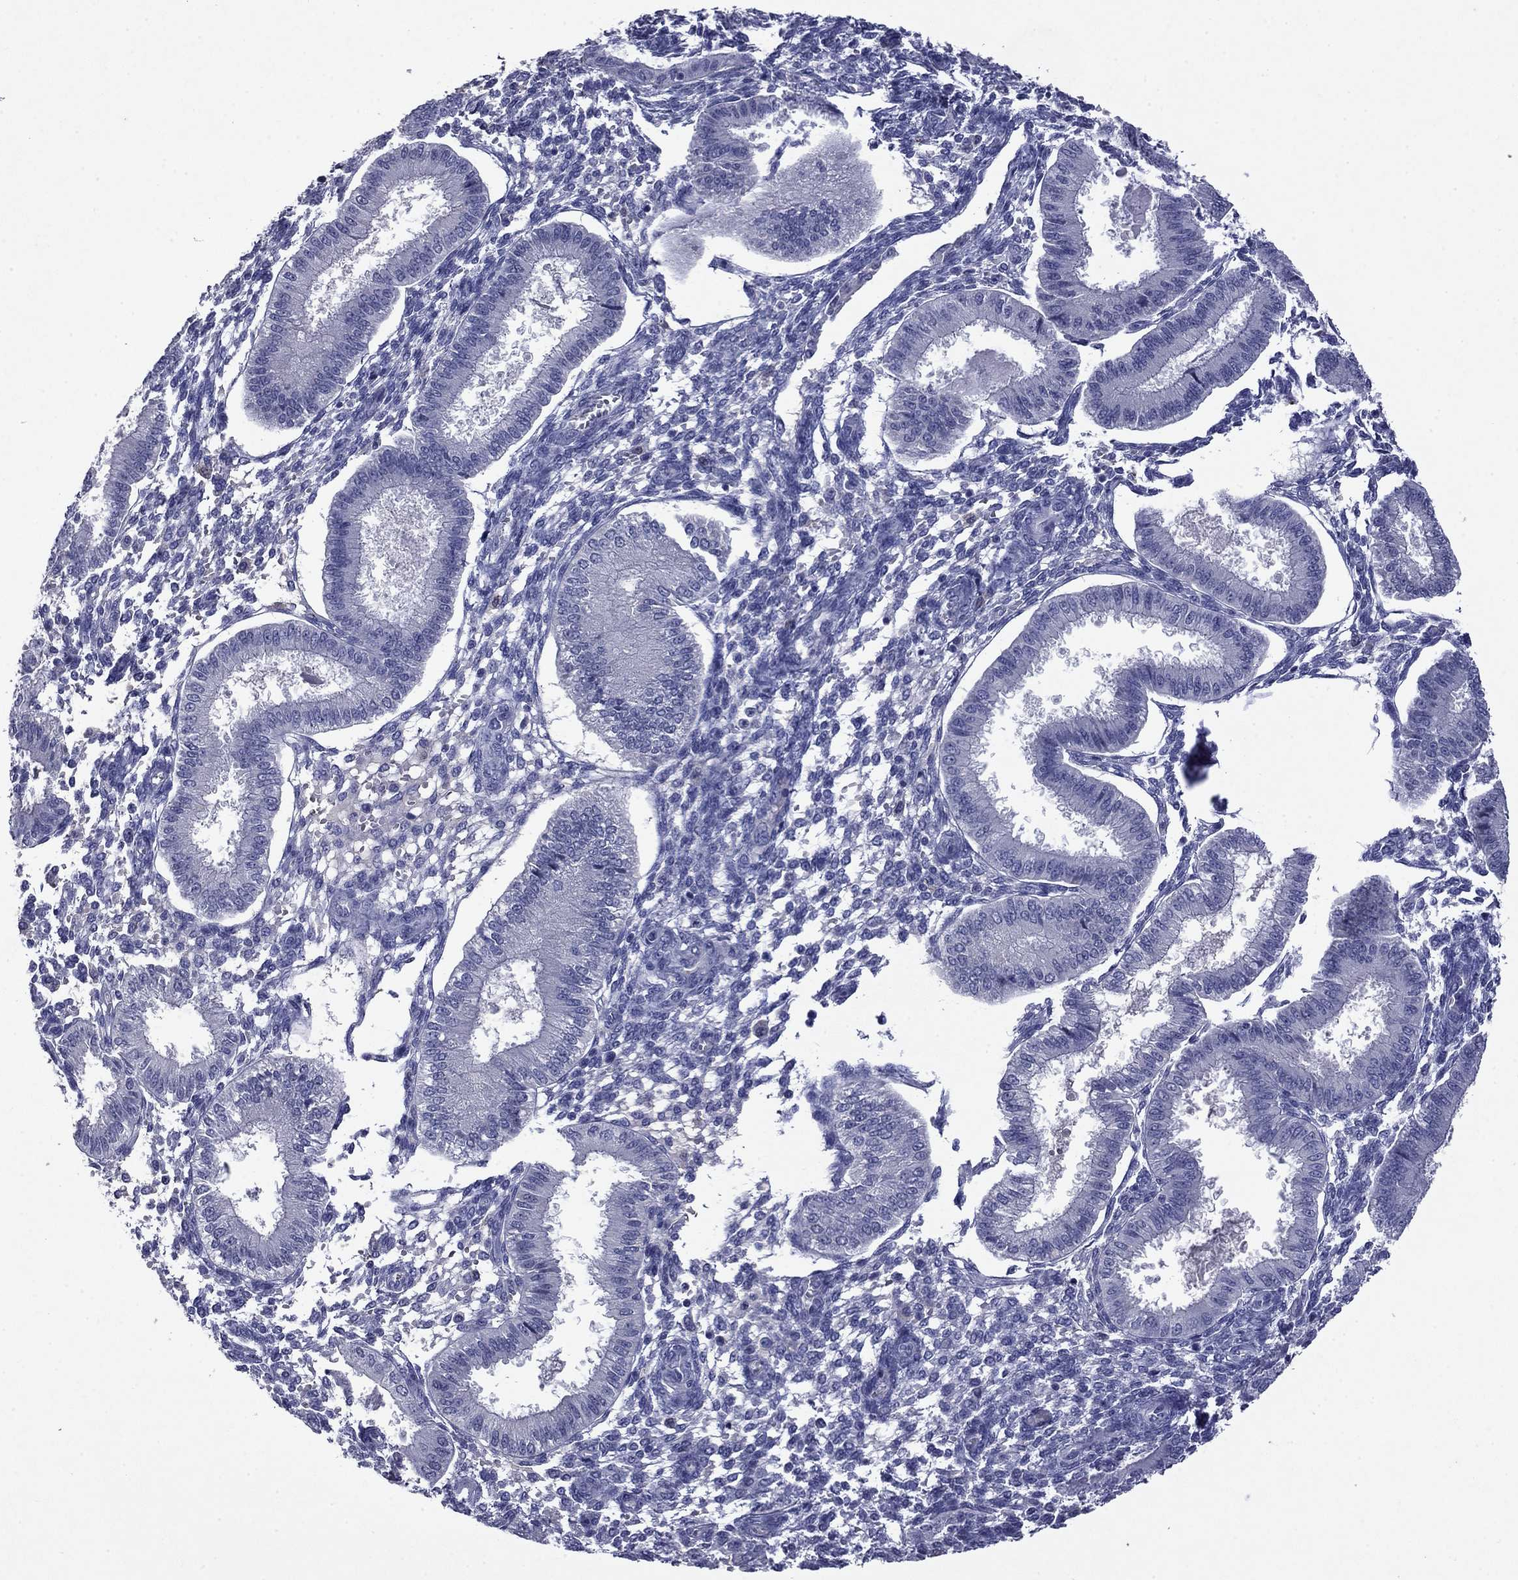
{"staining": {"intensity": "negative", "quantity": "none", "location": "none"}, "tissue": "endometrium", "cell_type": "Cells in endometrial stroma", "image_type": "normal", "snomed": [{"axis": "morphology", "description": "Normal tissue, NOS"}, {"axis": "topography", "description": "Endometrium"}], "caption": "Cells in endometrial stroma show no significant protein staining in unremarkable endometrium. Nuclei are stained in blue.", "gene": "CFAP119", "patient": {"sex": "female", "age": 43}}